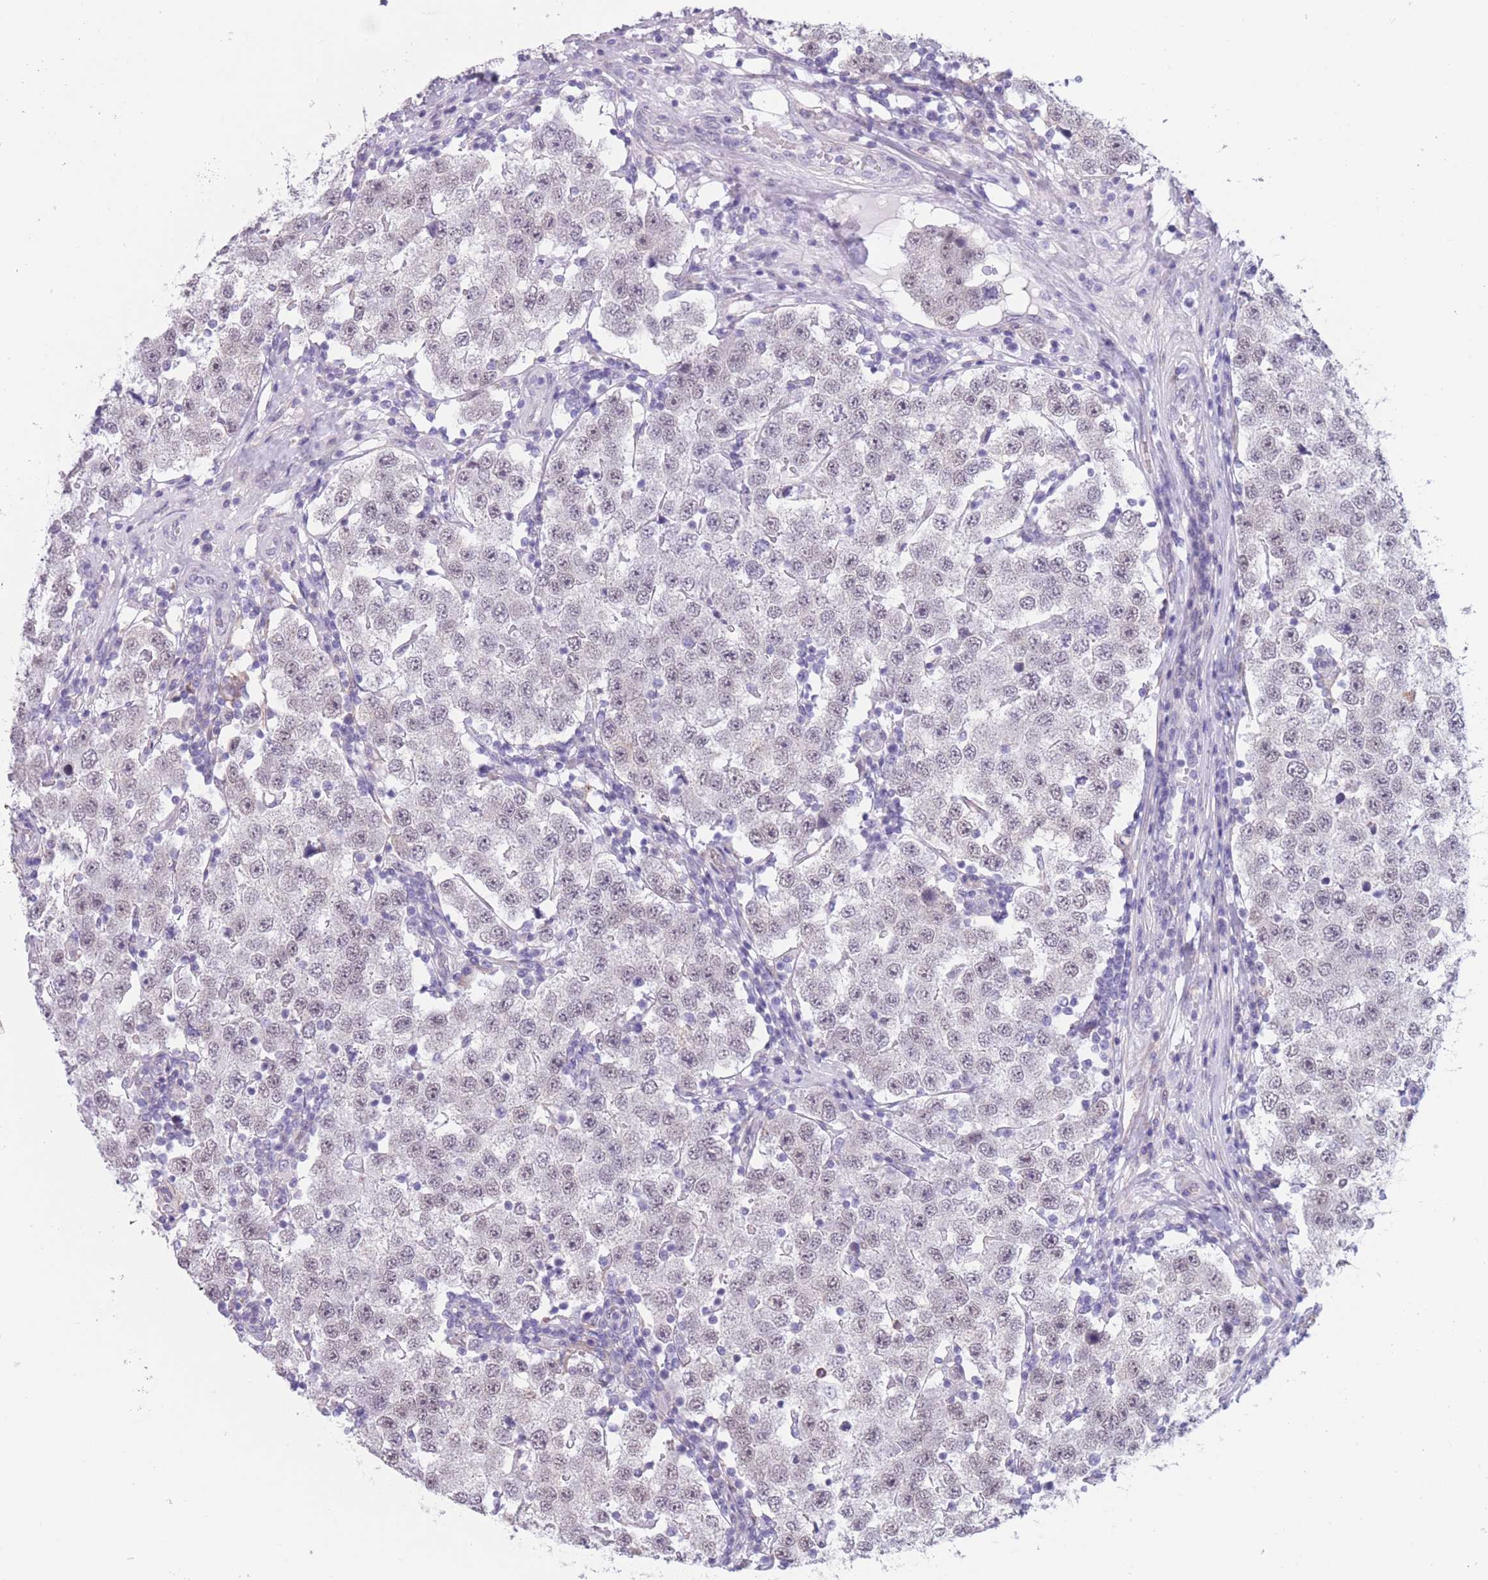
{"staining": {"intensity": "negative", "quantity": "none", "location": "none"}, "tissue": "testis cancer", "cell_type": "Tumor cells", "image_type": "cancer", "snomed": [{"axis": "morphology", "description": "Seminoma, NOS"}, {"axis": "topography", "description": "Testis"}], "caption": "Tumor cells are negative for protein expression in human seminoma (testis). (Brightfield microscopy of DAB IHC at high magnification).", "gene": "PODXL", "patient": {"sex": "male", "age": 34}}